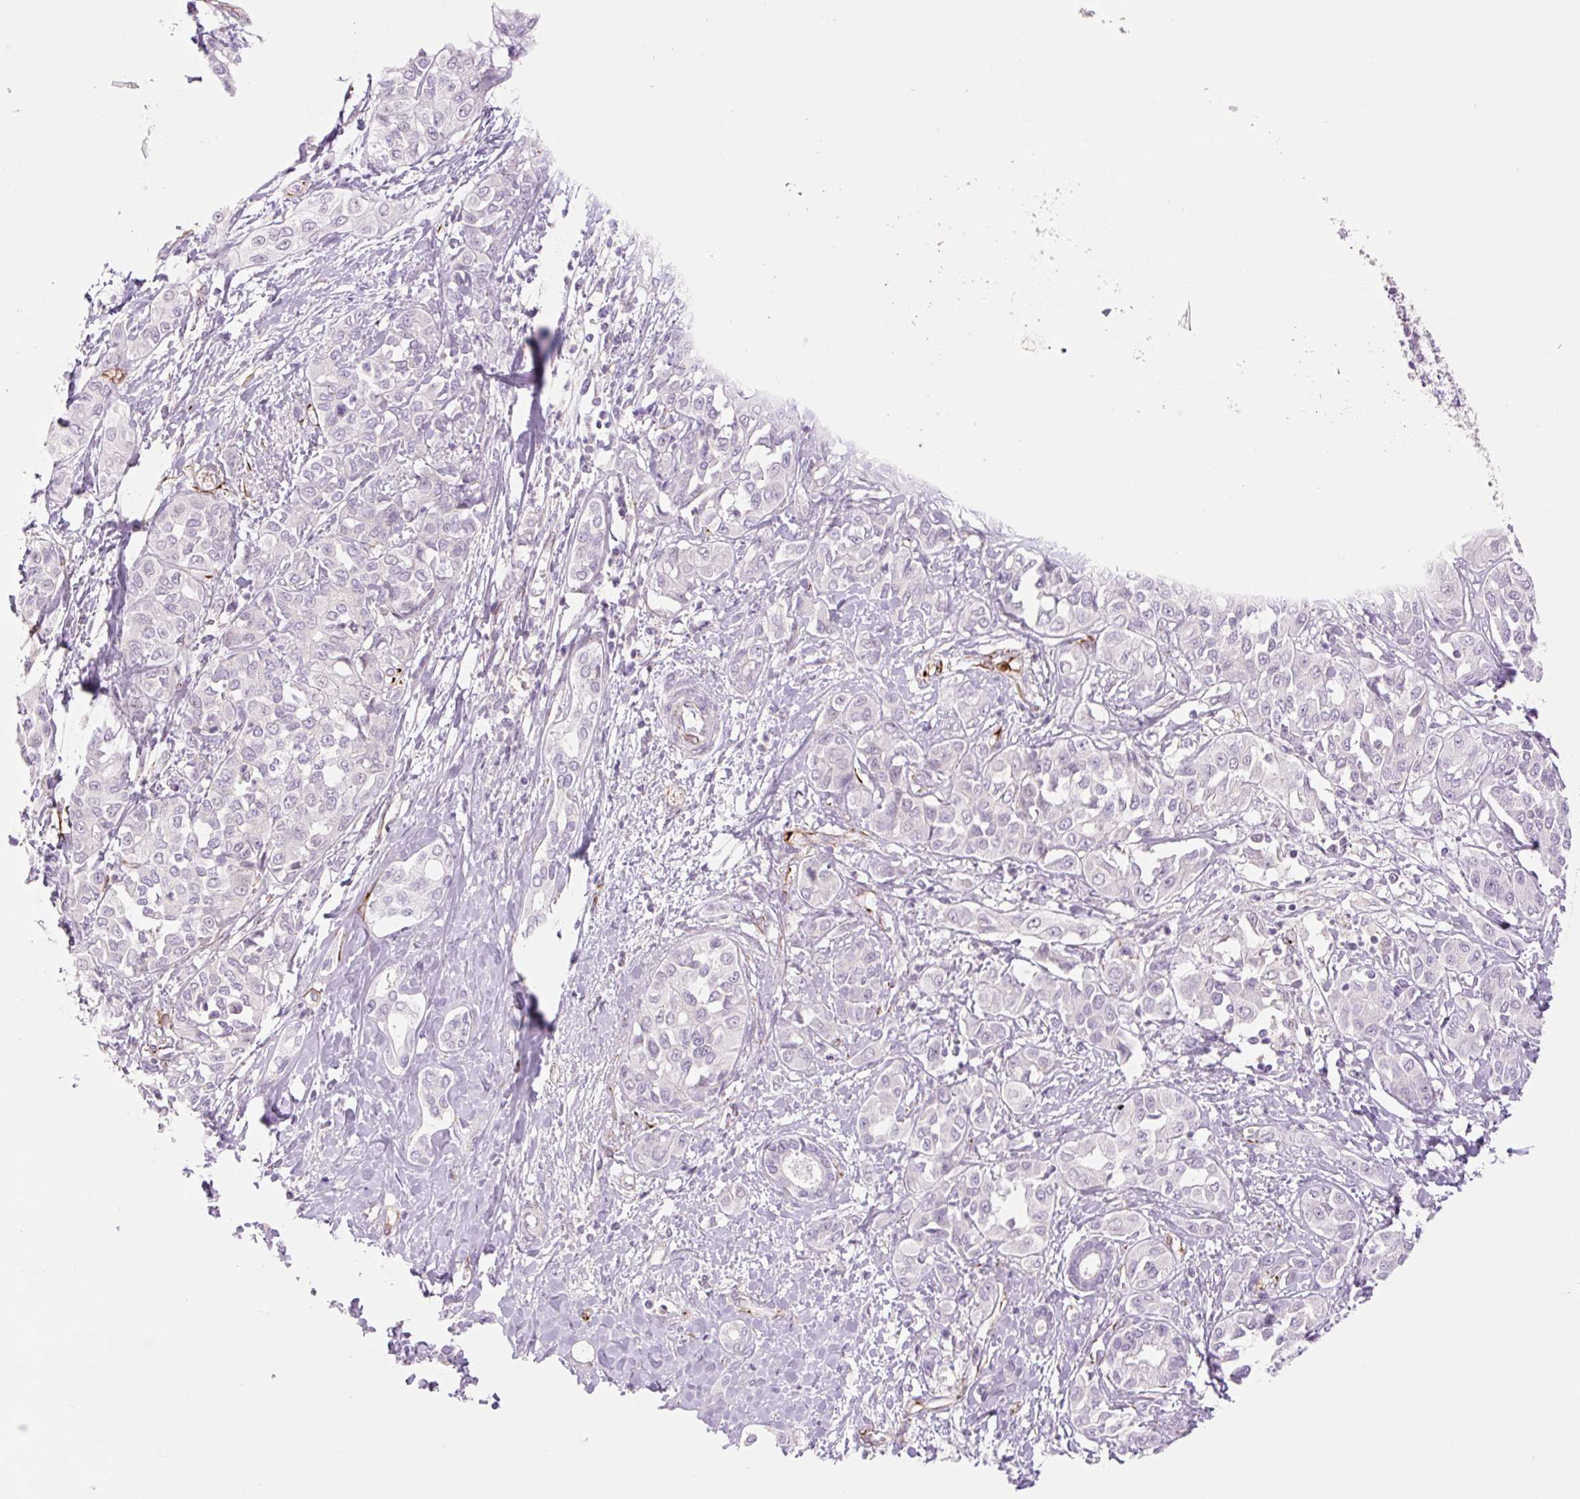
{"staining": {"intensity": "negative", "quantity": "none", "location": "none"}, "tissue": "liver cancer", "cell_type": "Tumor cells", "image_type": "cancer", "snomed": [{"axis": "morphology", "description": "Cholangiocarcinoma"}, {"axis": "topography", "description": "Liver"}], "caption": "Immunohistochemical staining of human liver cancer (cholangiocarcinoma) shows no significant staining in tumor cells.", "gene": "ZFYVE21", "patient": {"sex": "female", "age": 77}}